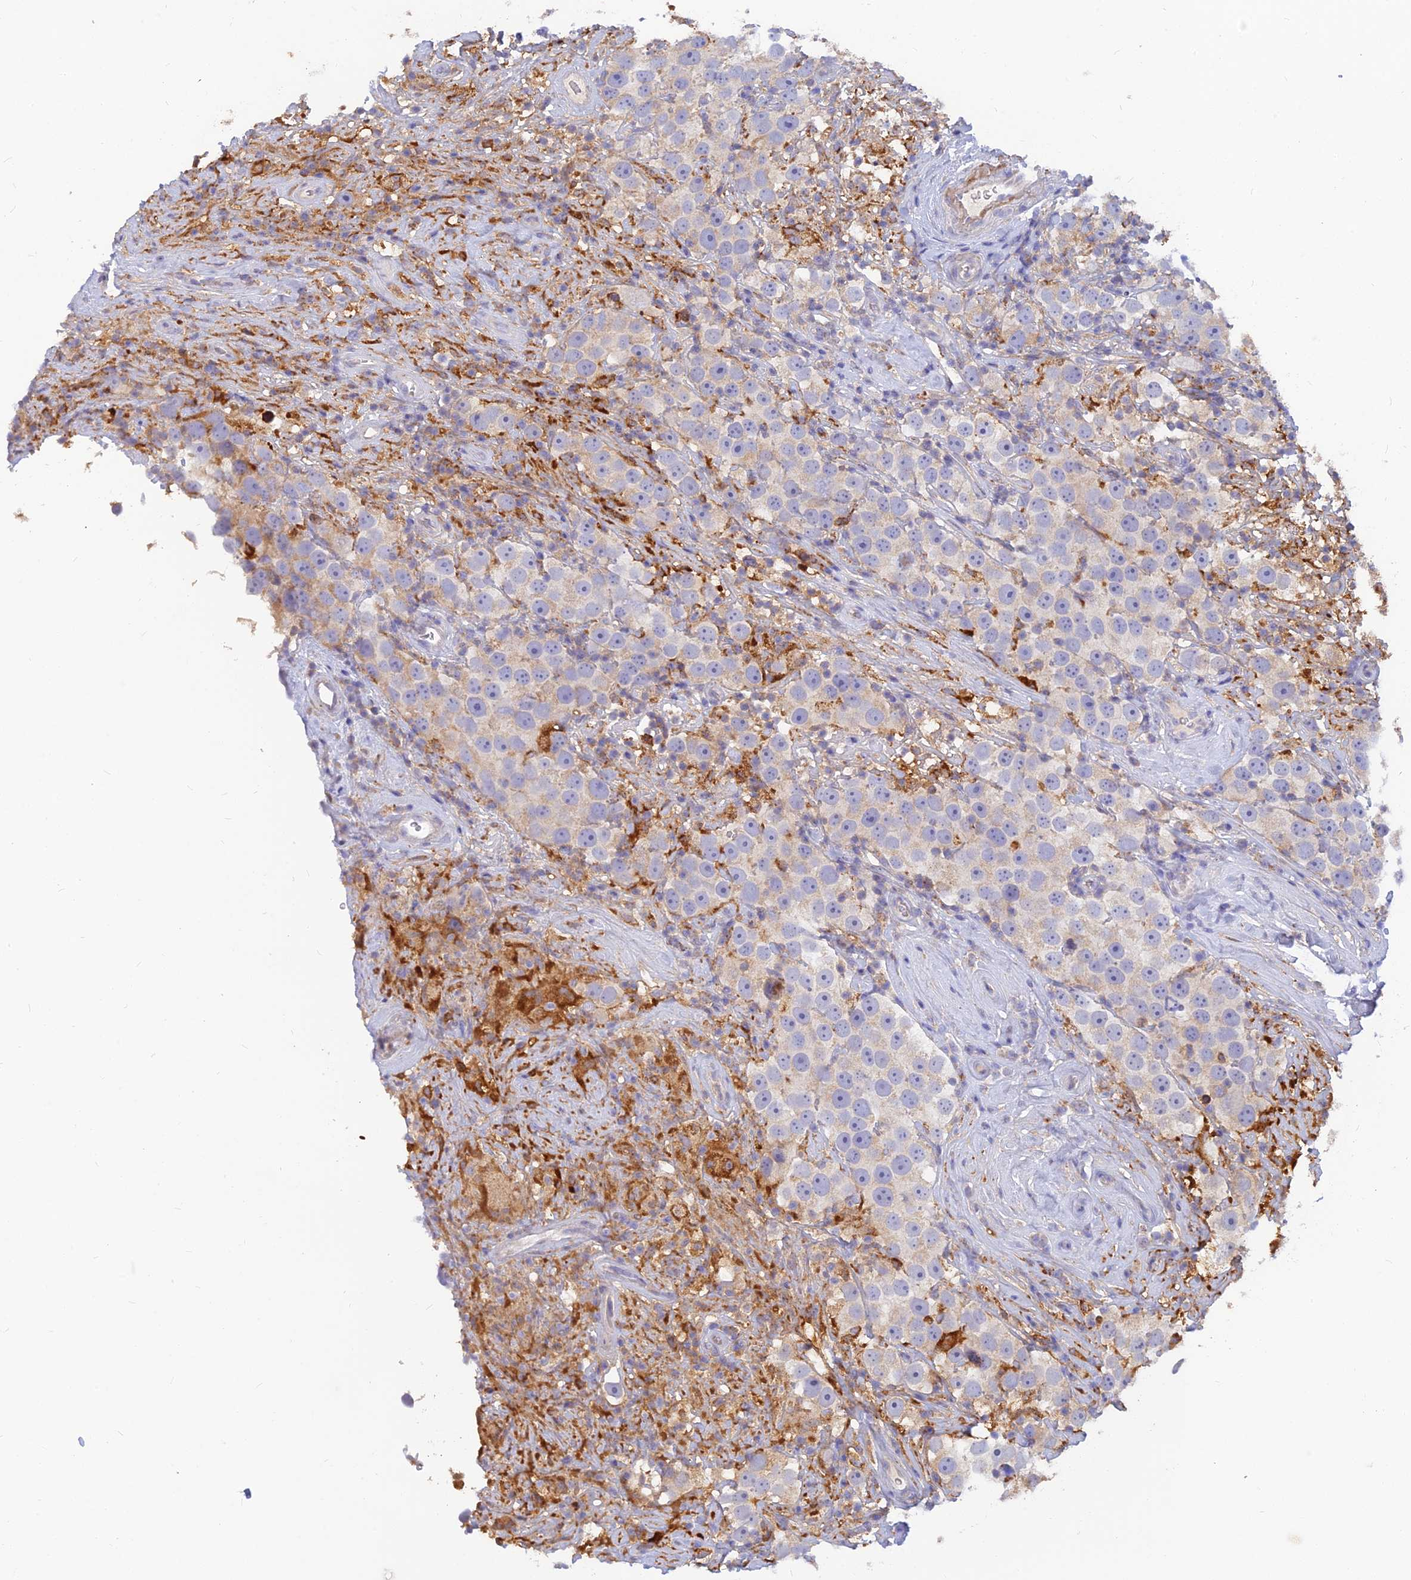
{"staining": {"intensity": "negative", "quantity": "none", "location": "none"}, "tissue": "testis cancer", "cell_type": "Tumor cells", "image_type": "cancer", "snomed": [{"axis": "morphology", "description": "Seminoma, NOS"}, {"axis": "topography", "description": "Testis"}], "caption": "DAB immunohistochemical staining of testis seminoma shows no significant positivity in tumor cells. The staining was performed using DAB to visualize the protein expression in brown, while the nuclei were stained in blue with hematoxylin (Magnification: 20x).", "gene": "CACNA1B", "patient": {"sex": "male", "age": 49}}